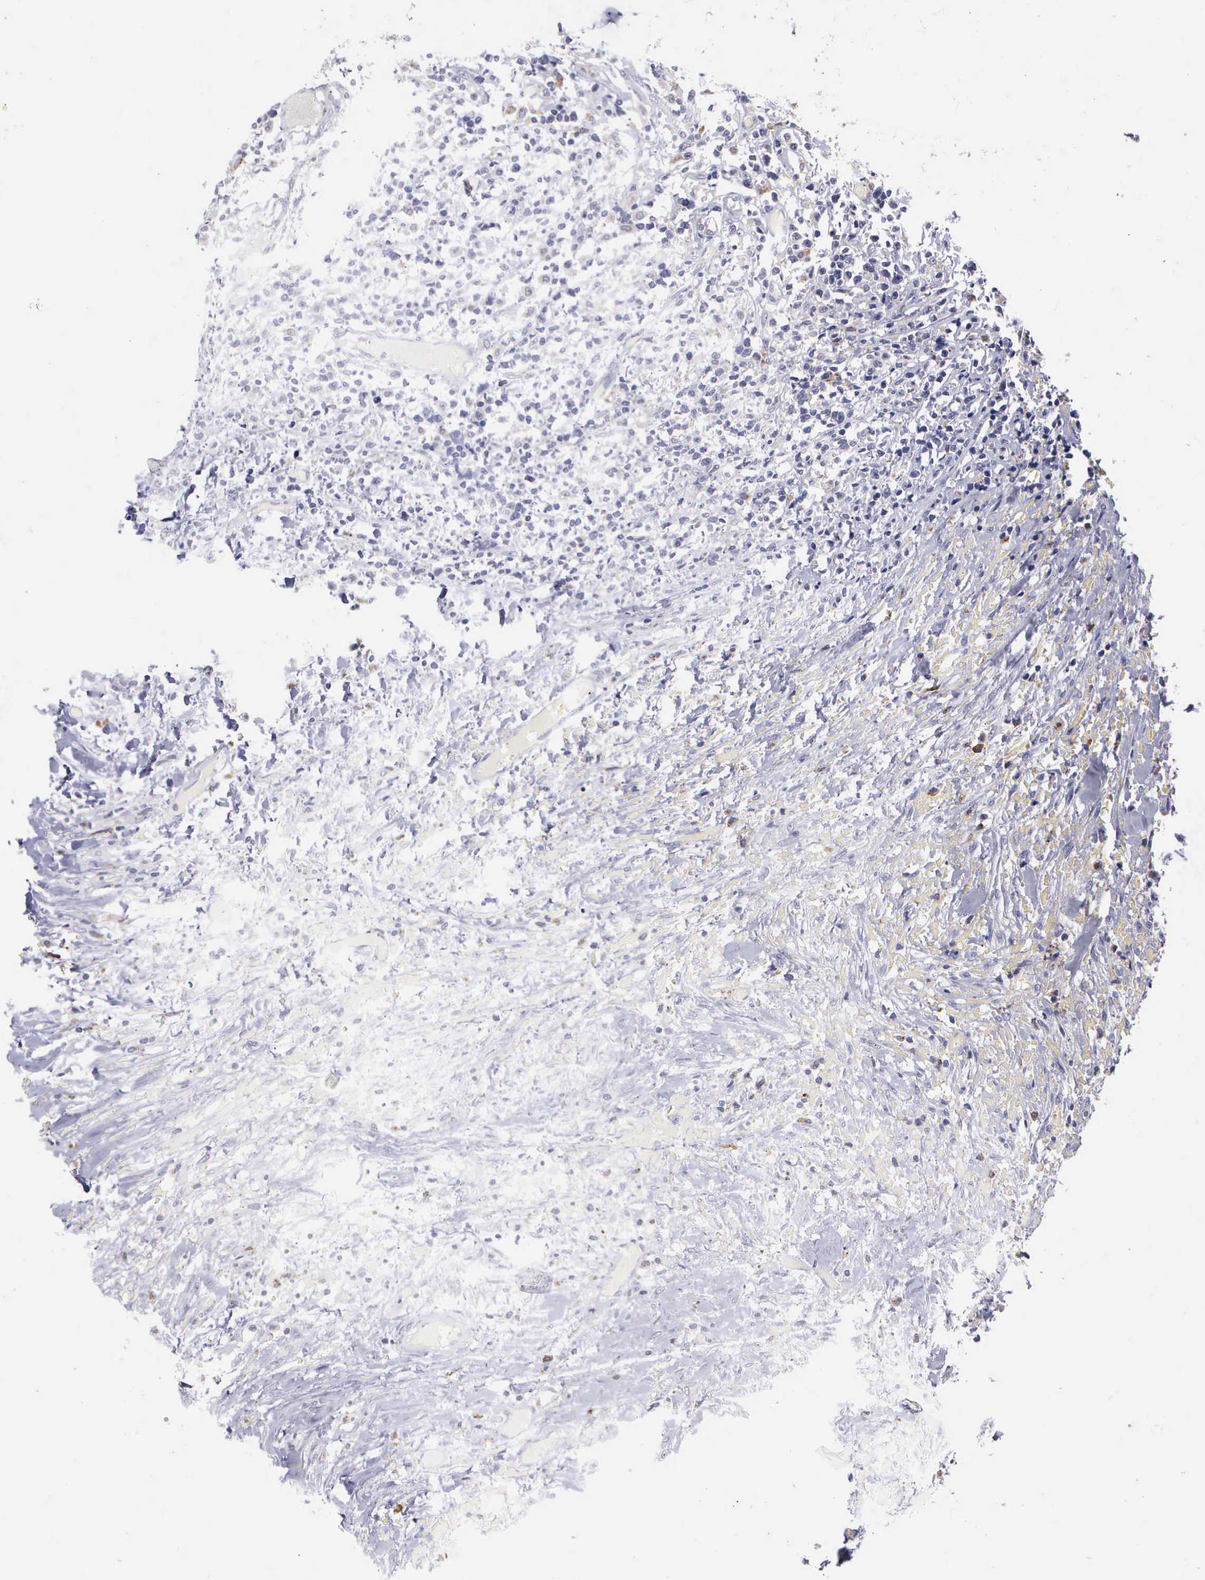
{"staining": {"intensity": "negative", "quantity": "none", "location": "none"}, "tissue": "lymphoma", "cell_type": "Tumor cells", "image_type": "cancer", "snomed": [{"axis": "morphology", "description": "Malignant lymphoma, non-Hodgkin's type, High grade"}, {"axis": "topography", "description": "Colon"}], "caption": "Malignant lymphoma, non-Hodgkin's type (high-grade) was stained to show a protein in brown. There is no significant positivity in tumor cells.", "gene": "CRELD2", "patient": {"sex": "male", "age": 82}}